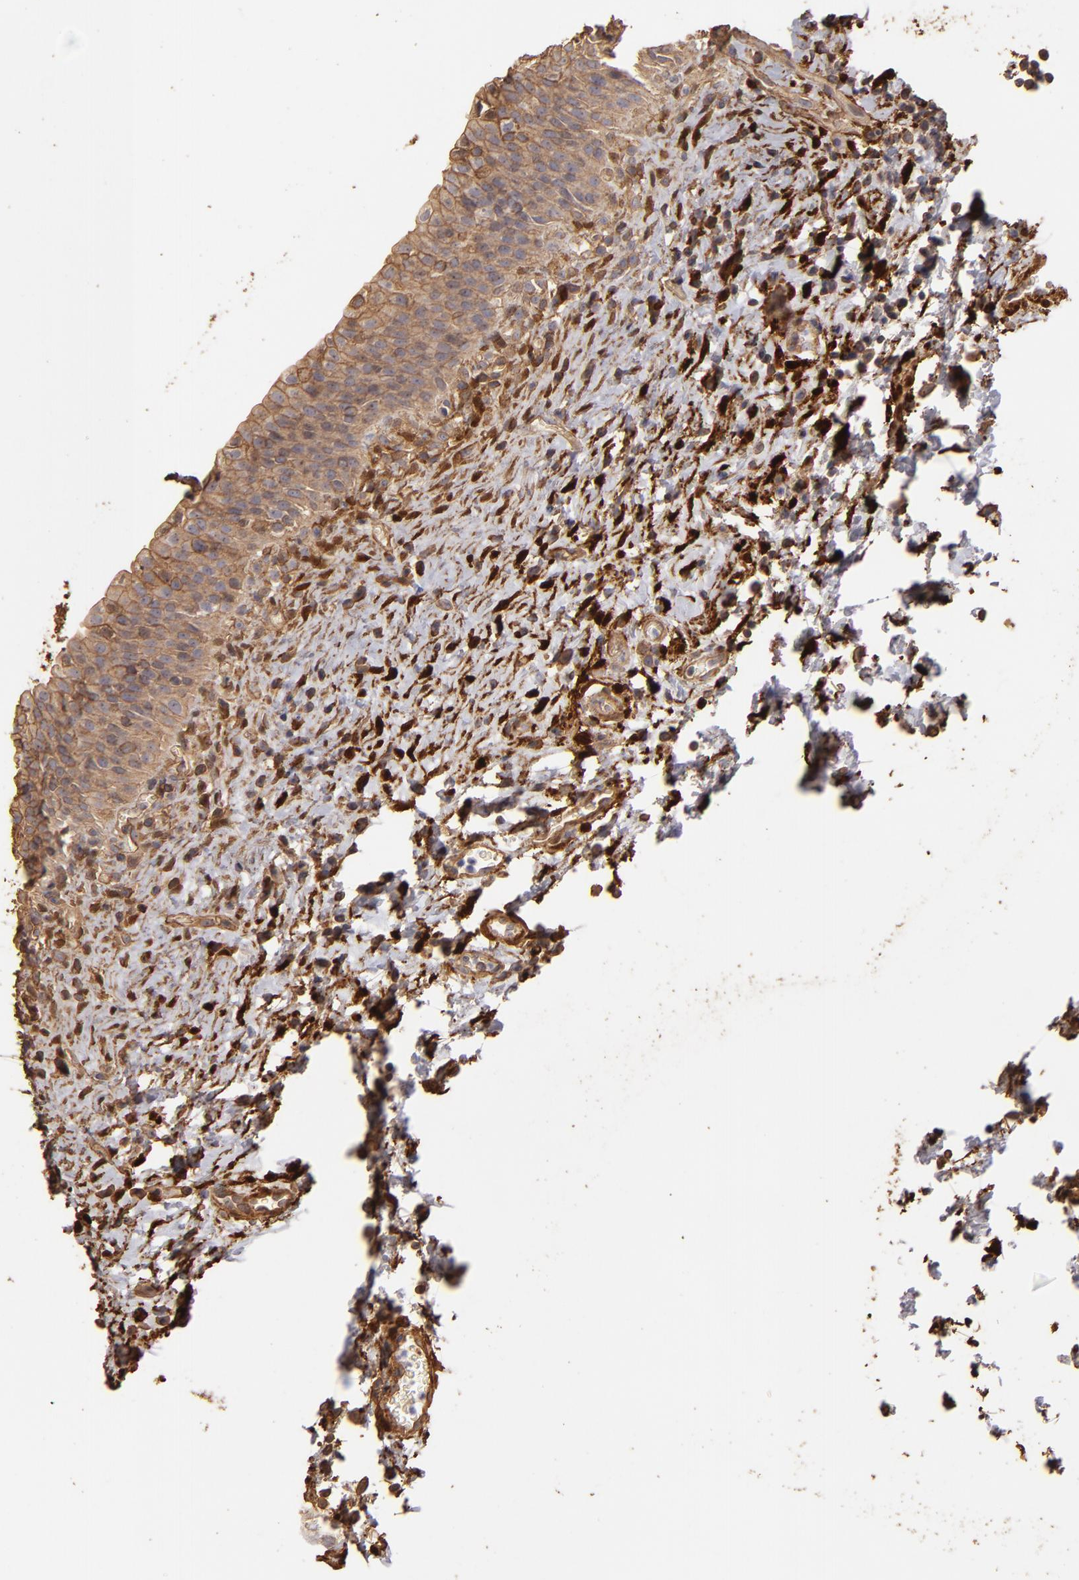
{"staining": {"intensity": "moderate", "quantity": ">75%", "location": "cytoplasmic/membranous"}, "tissue": "urinary bladder", "cell_type": "Urothelial cells", "image_type": "normal", "snomed": [{"axis": "morphology", "description": "Normal tissue, NOS"}, {"axis": "topography", "description": "Urinary bladder"}], "caption": "A brown stain highlights moderate cytoplasmic/membranous expression of a protein in urothelial cells of normal urinary bladder.", "gene": "HSPB6", "patient": {"sex": "male", "age": 51}}